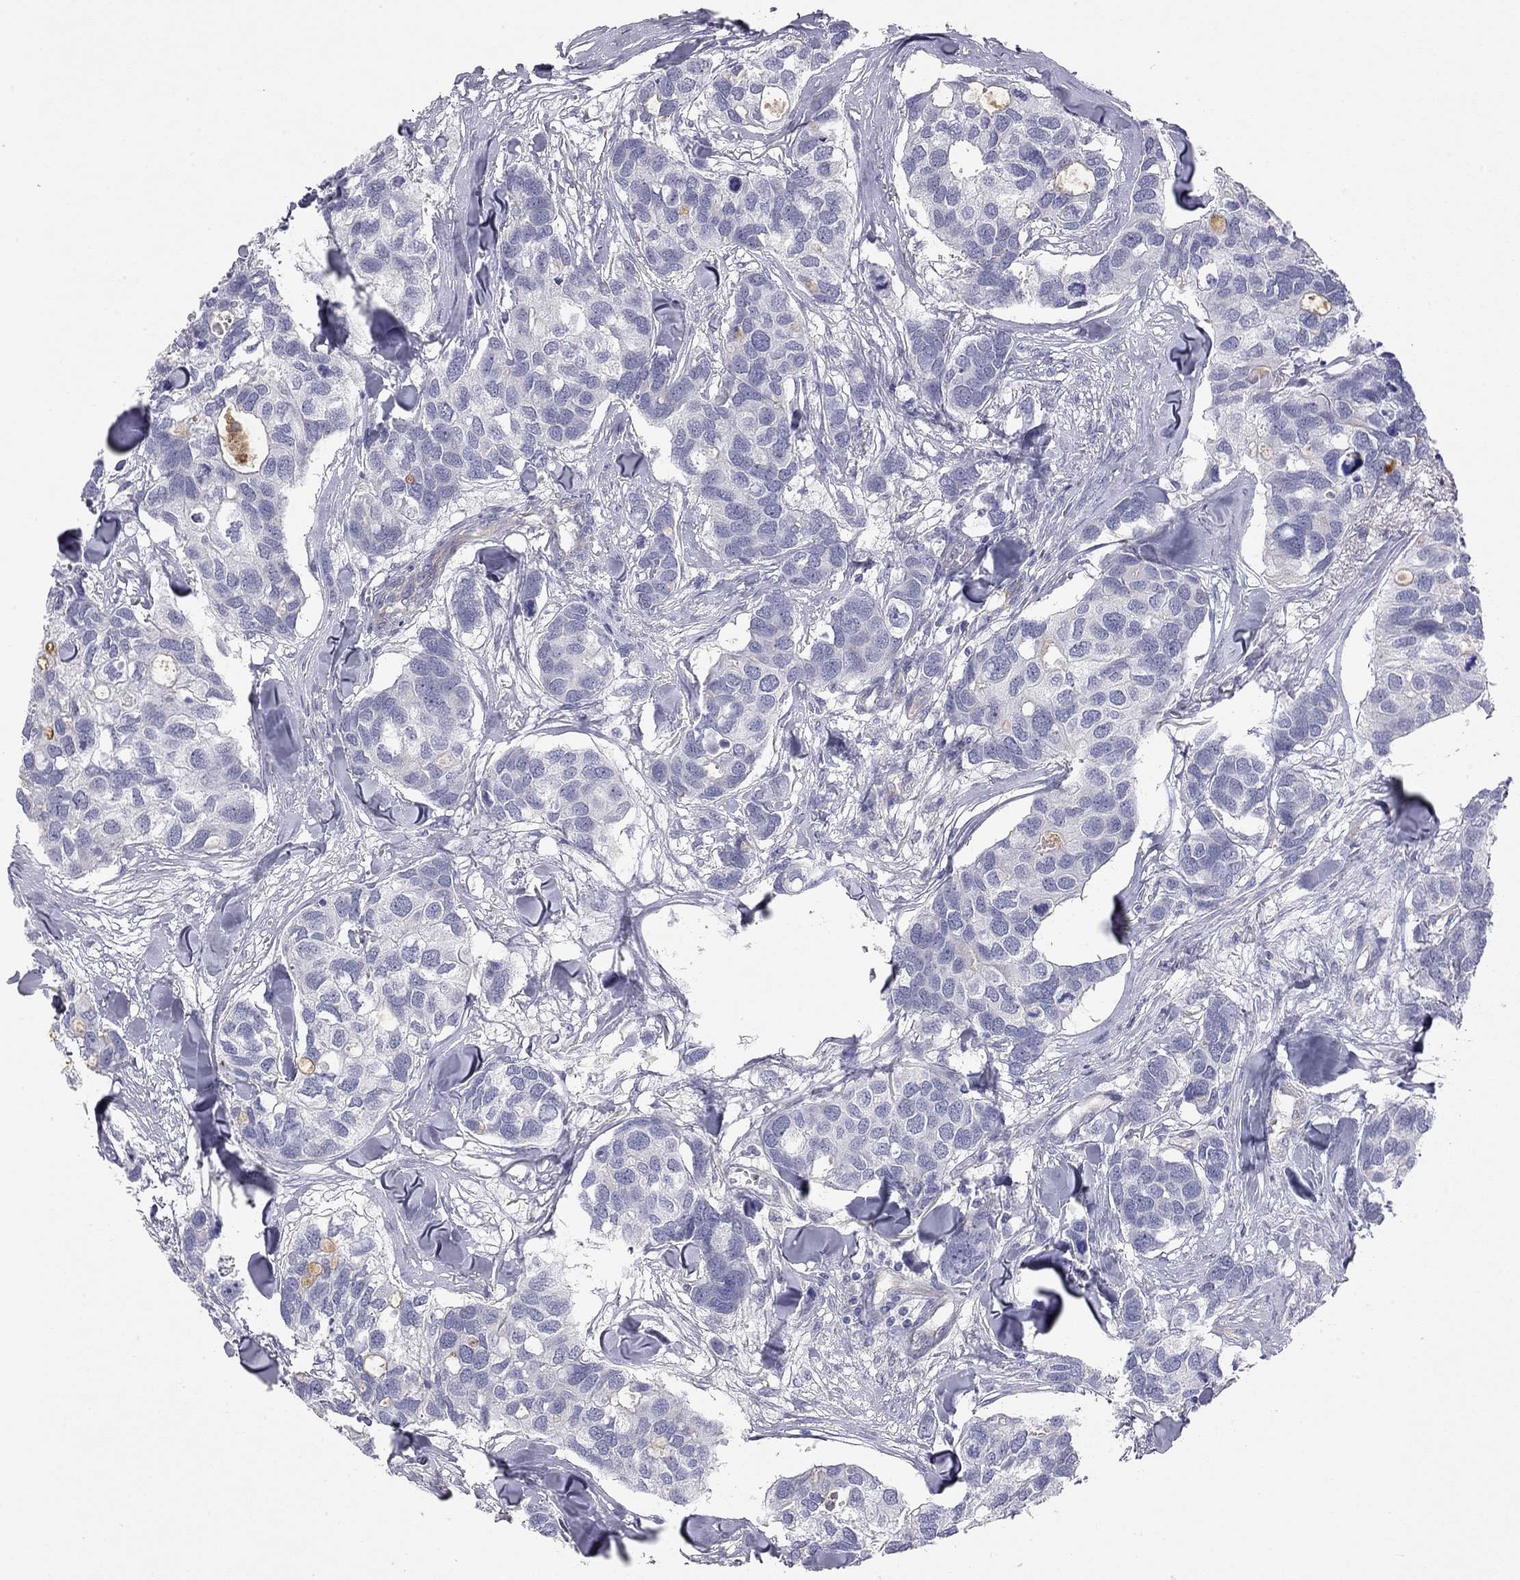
{"staining": {"intensity": "negative", "quantity": "none", "location": "none"}, "tissue": "breast cancer", "cell_type": "Tumor cells", "image_type": "cancer", "snomed": [{"axis": "morphology", "description": "Duct carcinoma"}, {"axis": "topography", "description": "Breast"}], "caption": "Tumor cells are negative for protein expression in human breast invasive ductal carcinoma.", "gene": "GPRC5B", "patient": {"sex": "female", "age": 83}}